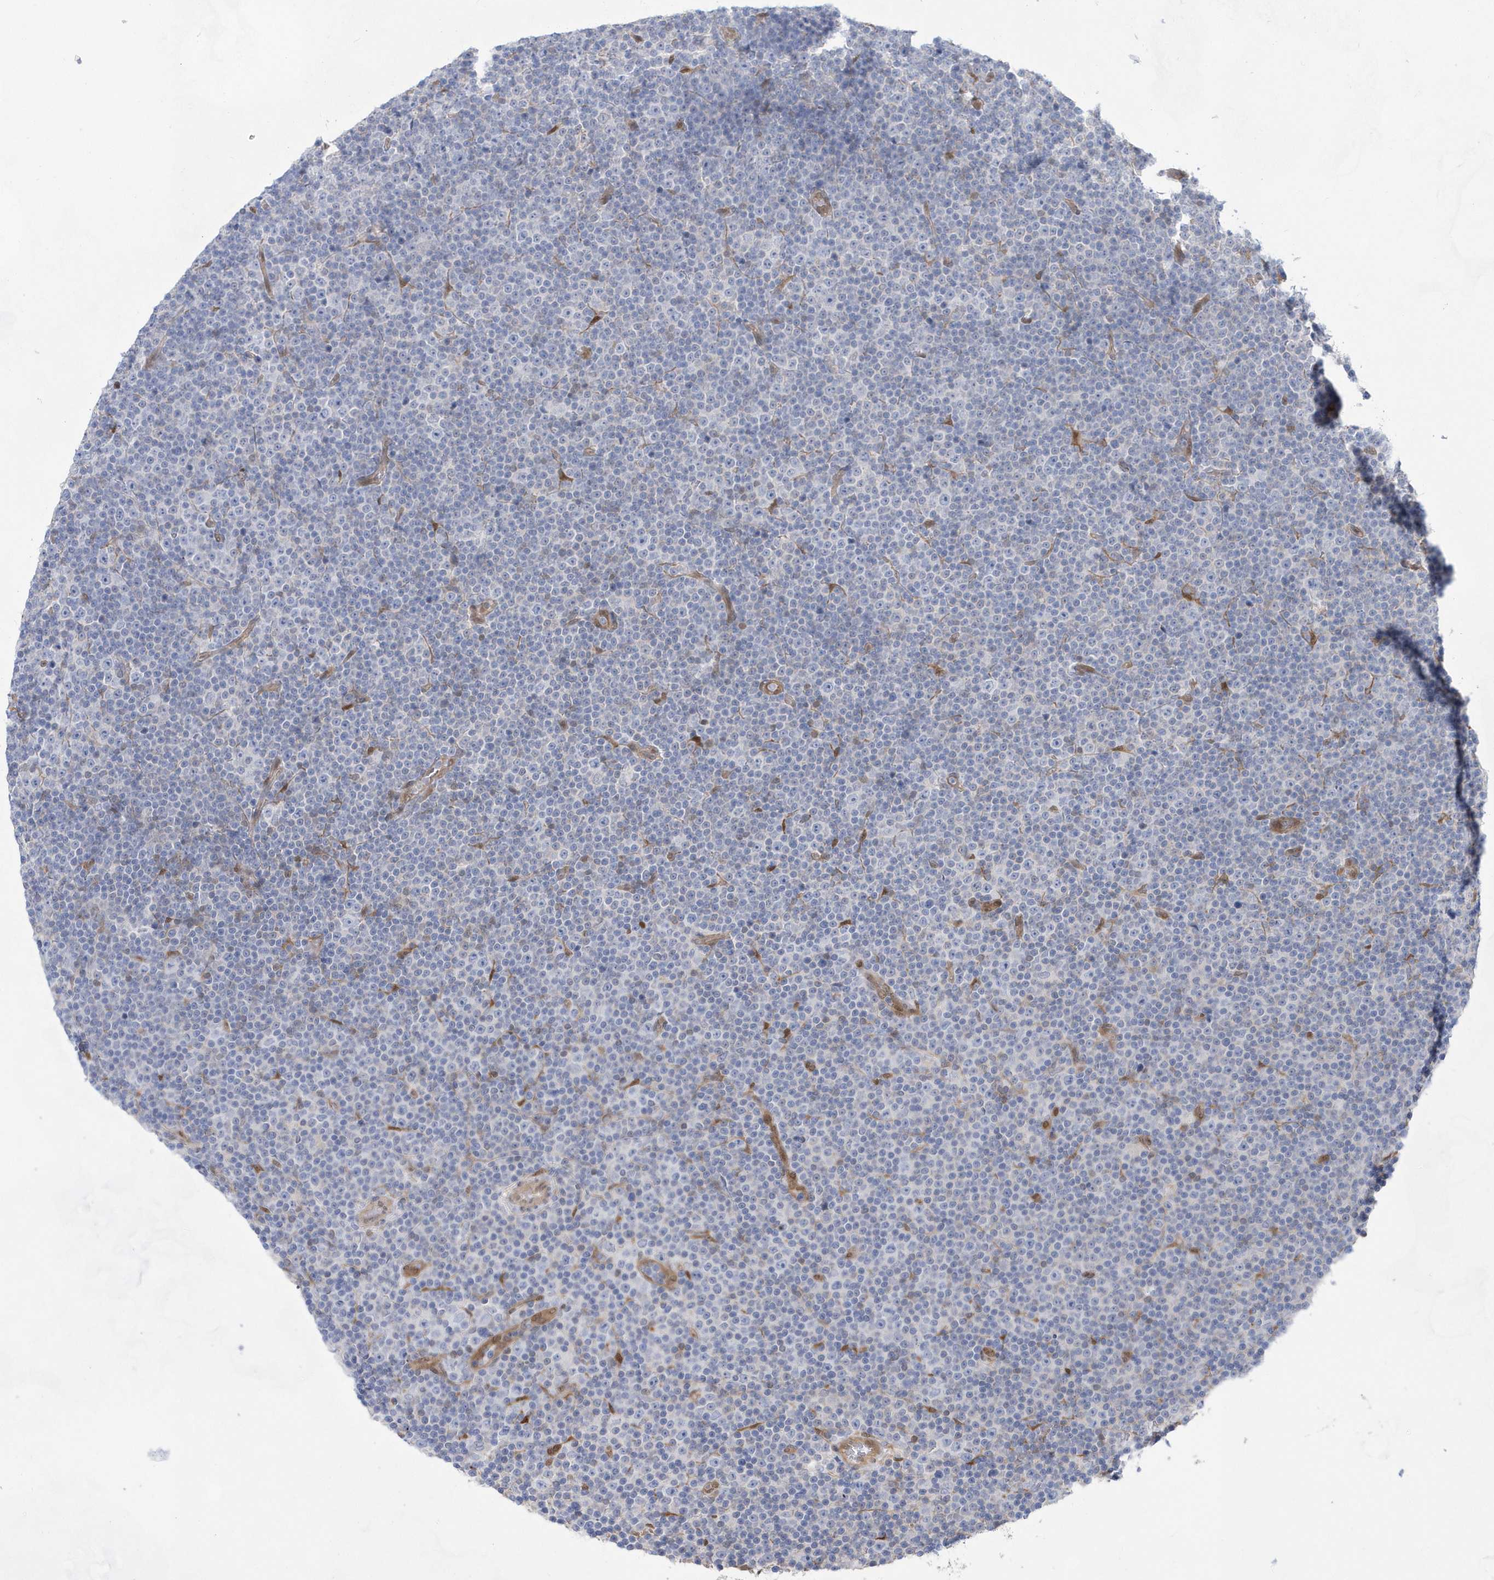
{"staining": {"intensity": "negative", "quantity": "none", "location": "none"}, "tissue": "lymphoma", "cell_type": "Tumor cells", "image_type": "cancer", "snomed": [{"axis": "morphology", "description": "Malignant lymphoma, non-Hodgkin's type, Low grade"}, {"axis": "topography", "description": "Lymph node"}], "caption": "Immunohistochemistry (IHC) histopathology image of lymphoma stained for a protein (brown), which exhibits no staining in tumor cells.", "gene": "BDH2", "patient": {"sex": "female", "age": 67}}